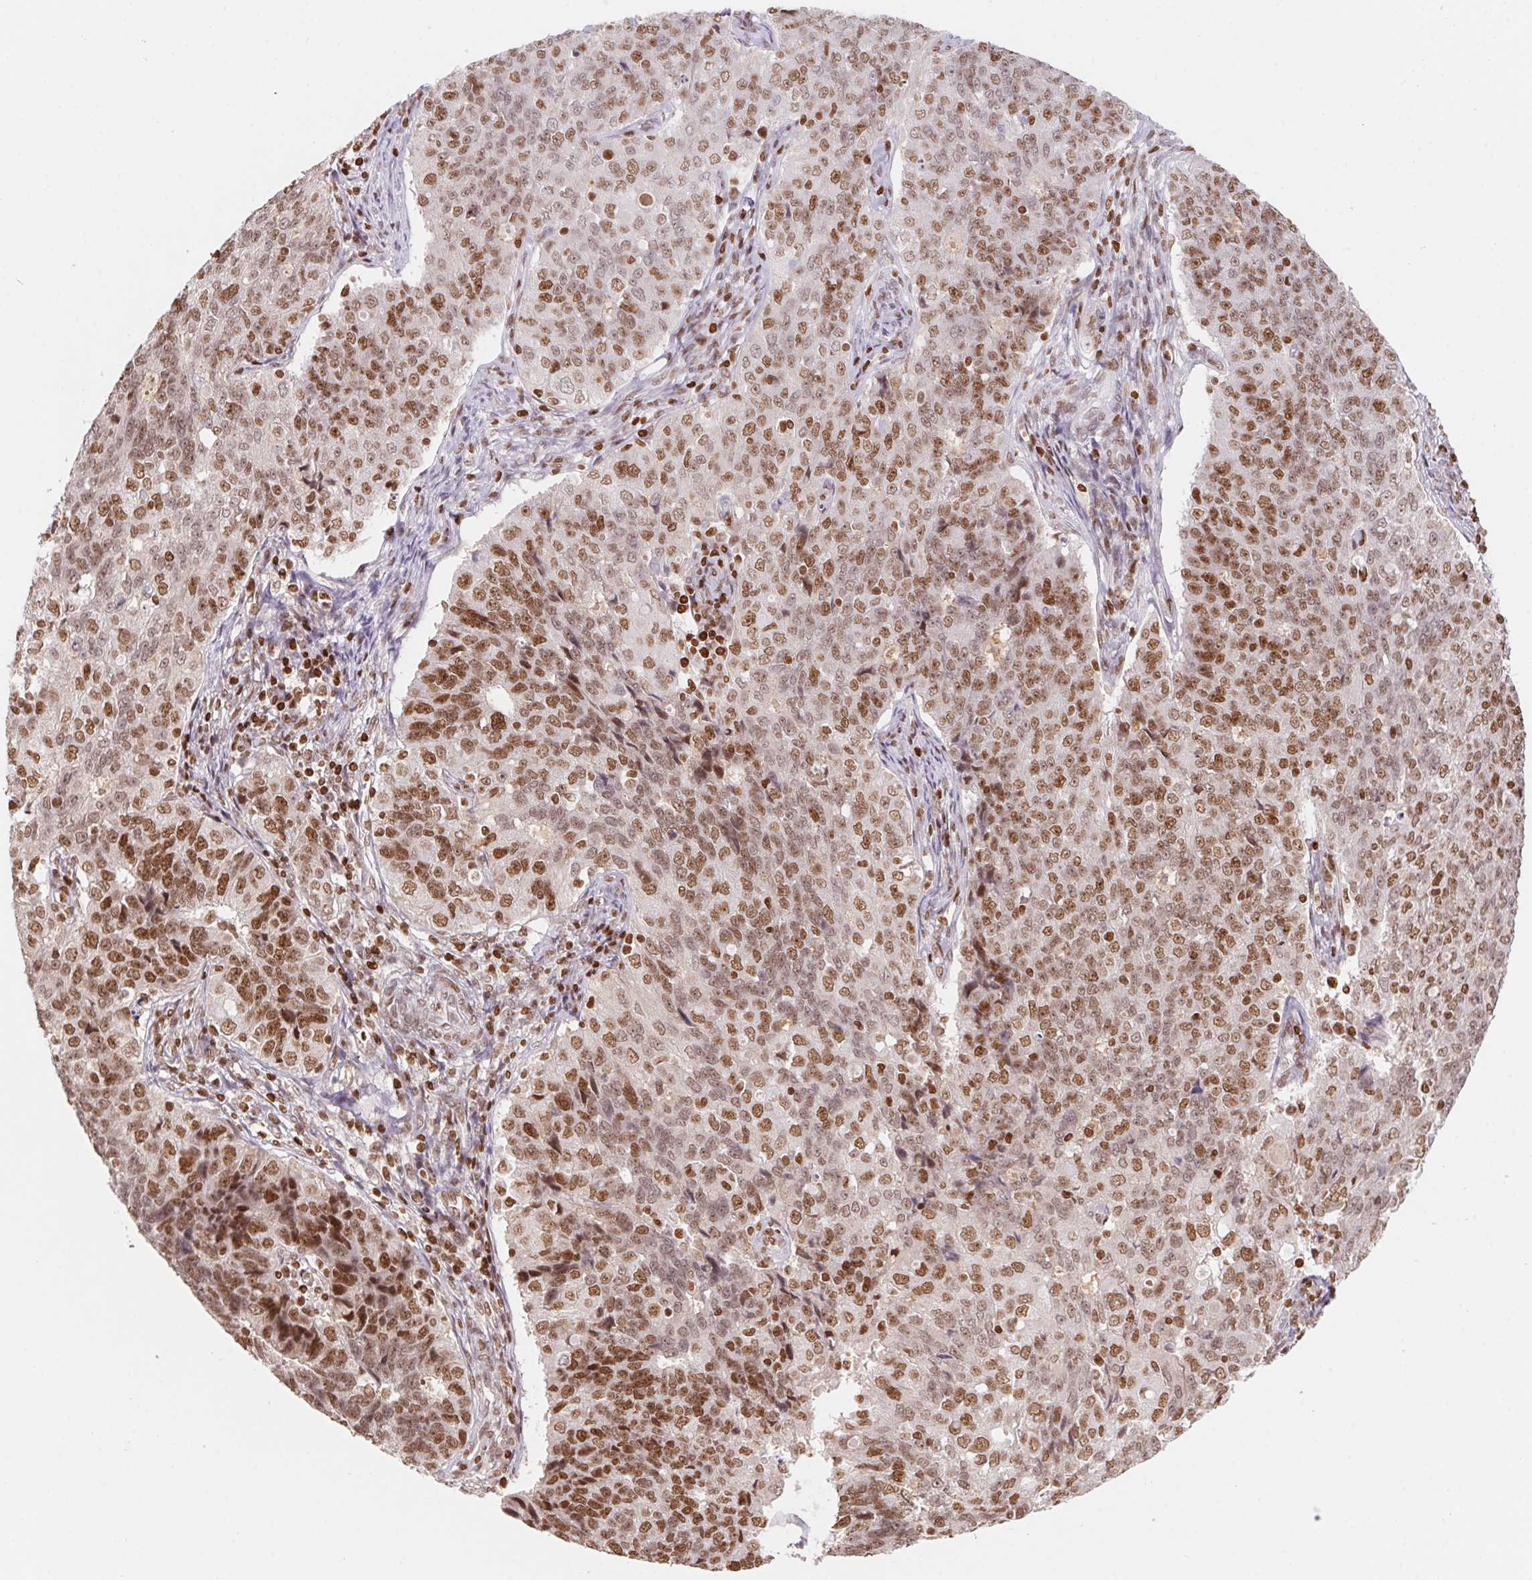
{"staining": {"intensity": "moderate", "quantity": ">75%", "location": "nuclear"}, "tissue": "endometrial cancer", "cell_type": "Tumor cells", "image_type": "cancer", "snomed": [{"axis": "morphology", "description": "Adenocarcinoma, NOS"}, {"axis": "topography", "description": "Endometrium"}], "caption": "Endometrial adenocarcinoma stained with a protein marker demonstrates moderate staining in tumor cells.", "gene": "POLD3", "patient": {"sex": "female", "age": 43}}